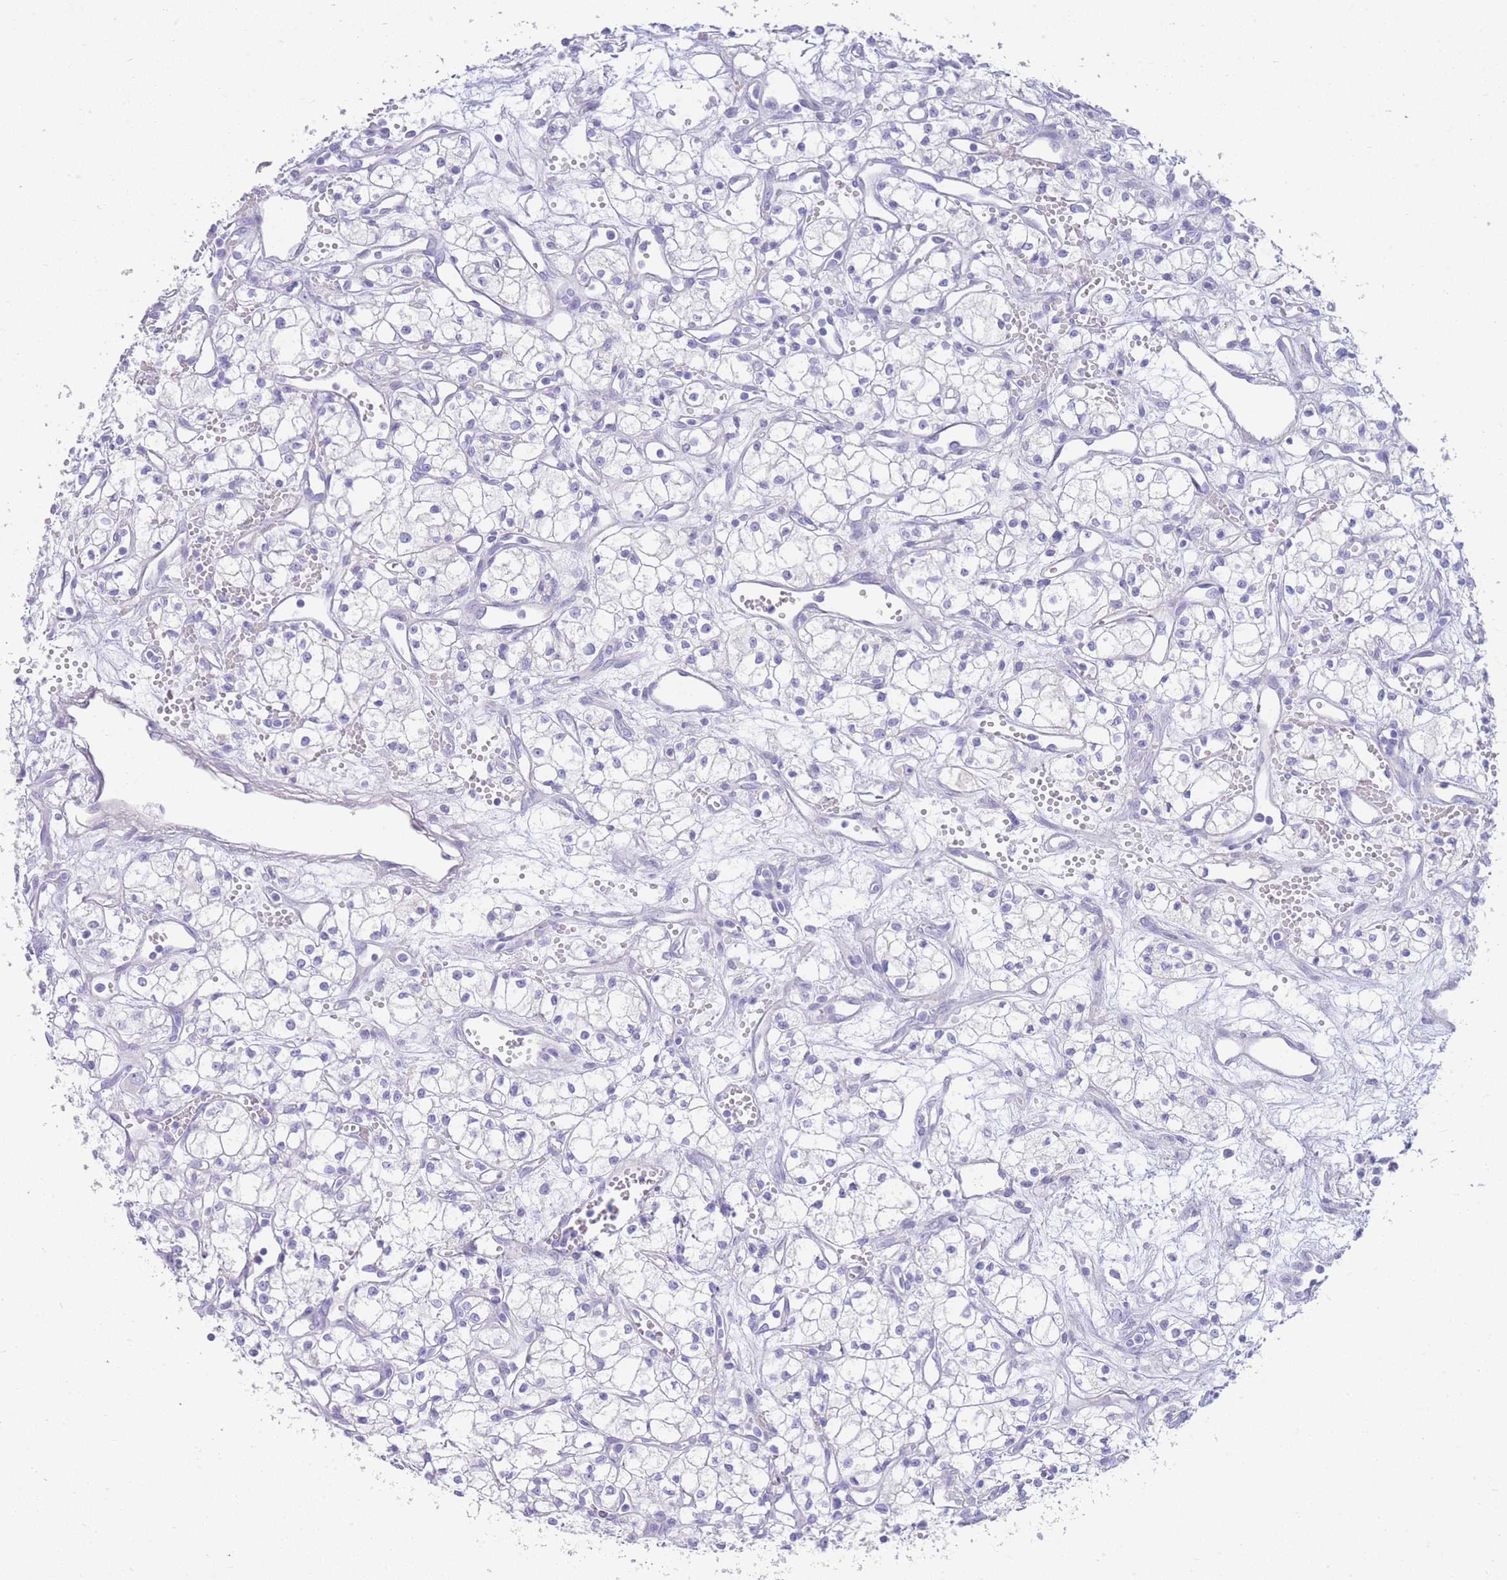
{"staining": {"intensity": "negative", "quantity": "none", "location": "none"}, "tissue": "renal cancer", "cell_type": "Tumor cells", "image_type": "cancer", "snomed": [{"axis": "morphology", "description": "Adenocarcinoma, NOS"}, {"axis": "topography", "description": "Kidney"}], "caption": "Renal cancer was stained to show a protein in brown. There is no significant staining in tumor cells.", "gene": "LRRC37A", "patient": {"sex": "male", "age": 59}}